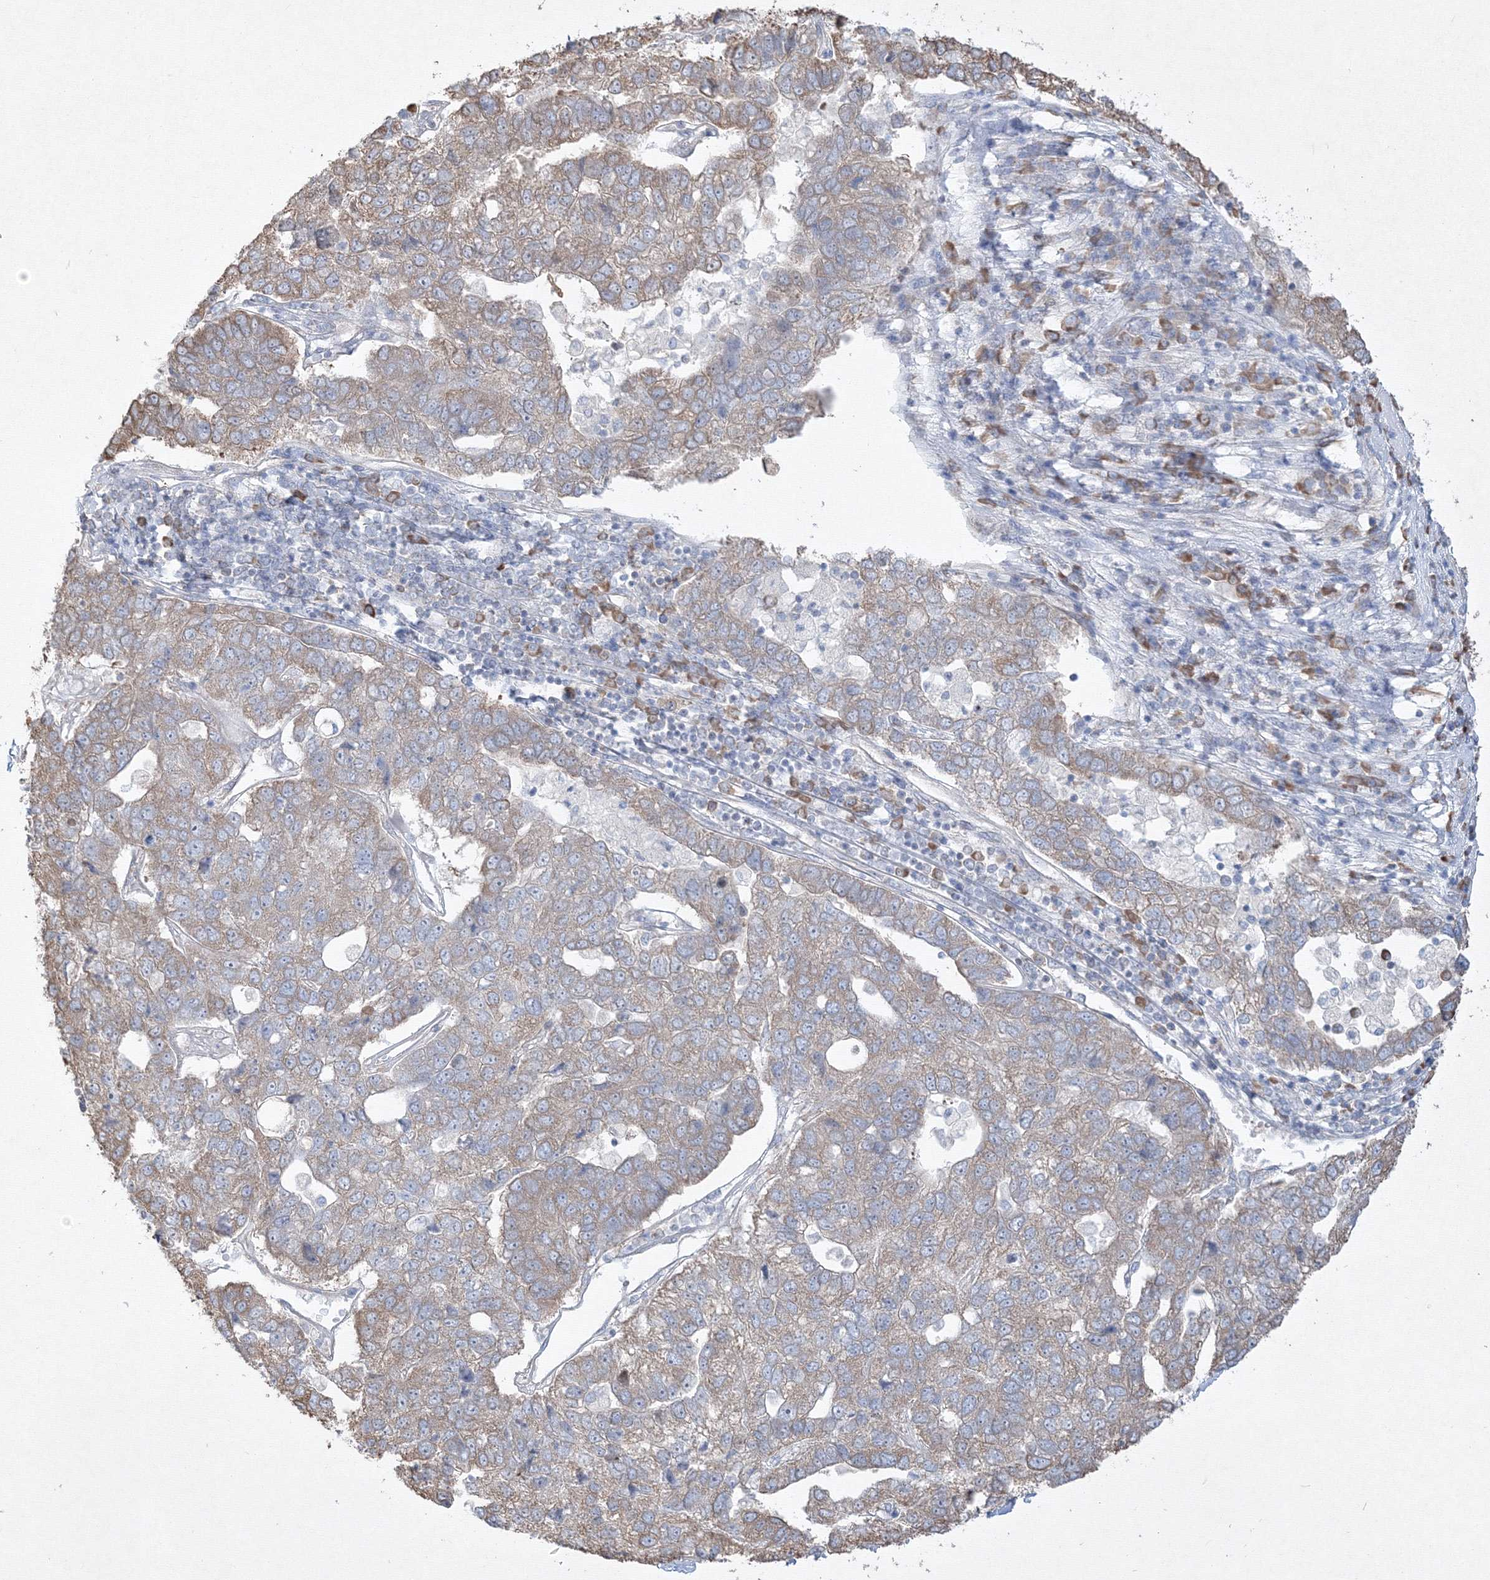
{"staining": {"intensity": "weak", "quantity": "25%-75%", "location": "cytoplasmic/membranous"}, "tissue": "pancreatic cancer", "cell_type": "Tumor cells", "image_type": "cancer", "snomed": [{"axis": "morphology", "description": "Adenocarcinoma, NOS"}, {"axis": "topography", "description": "Pancreas"}], "caption": "Weak cytoplasmic/membranous protein staining is appreciated in about 25%-75% of tumor cells in pancreatic cancer.", "gene": "FBXL8", "patient": {"sex": "female", "age": 61}}